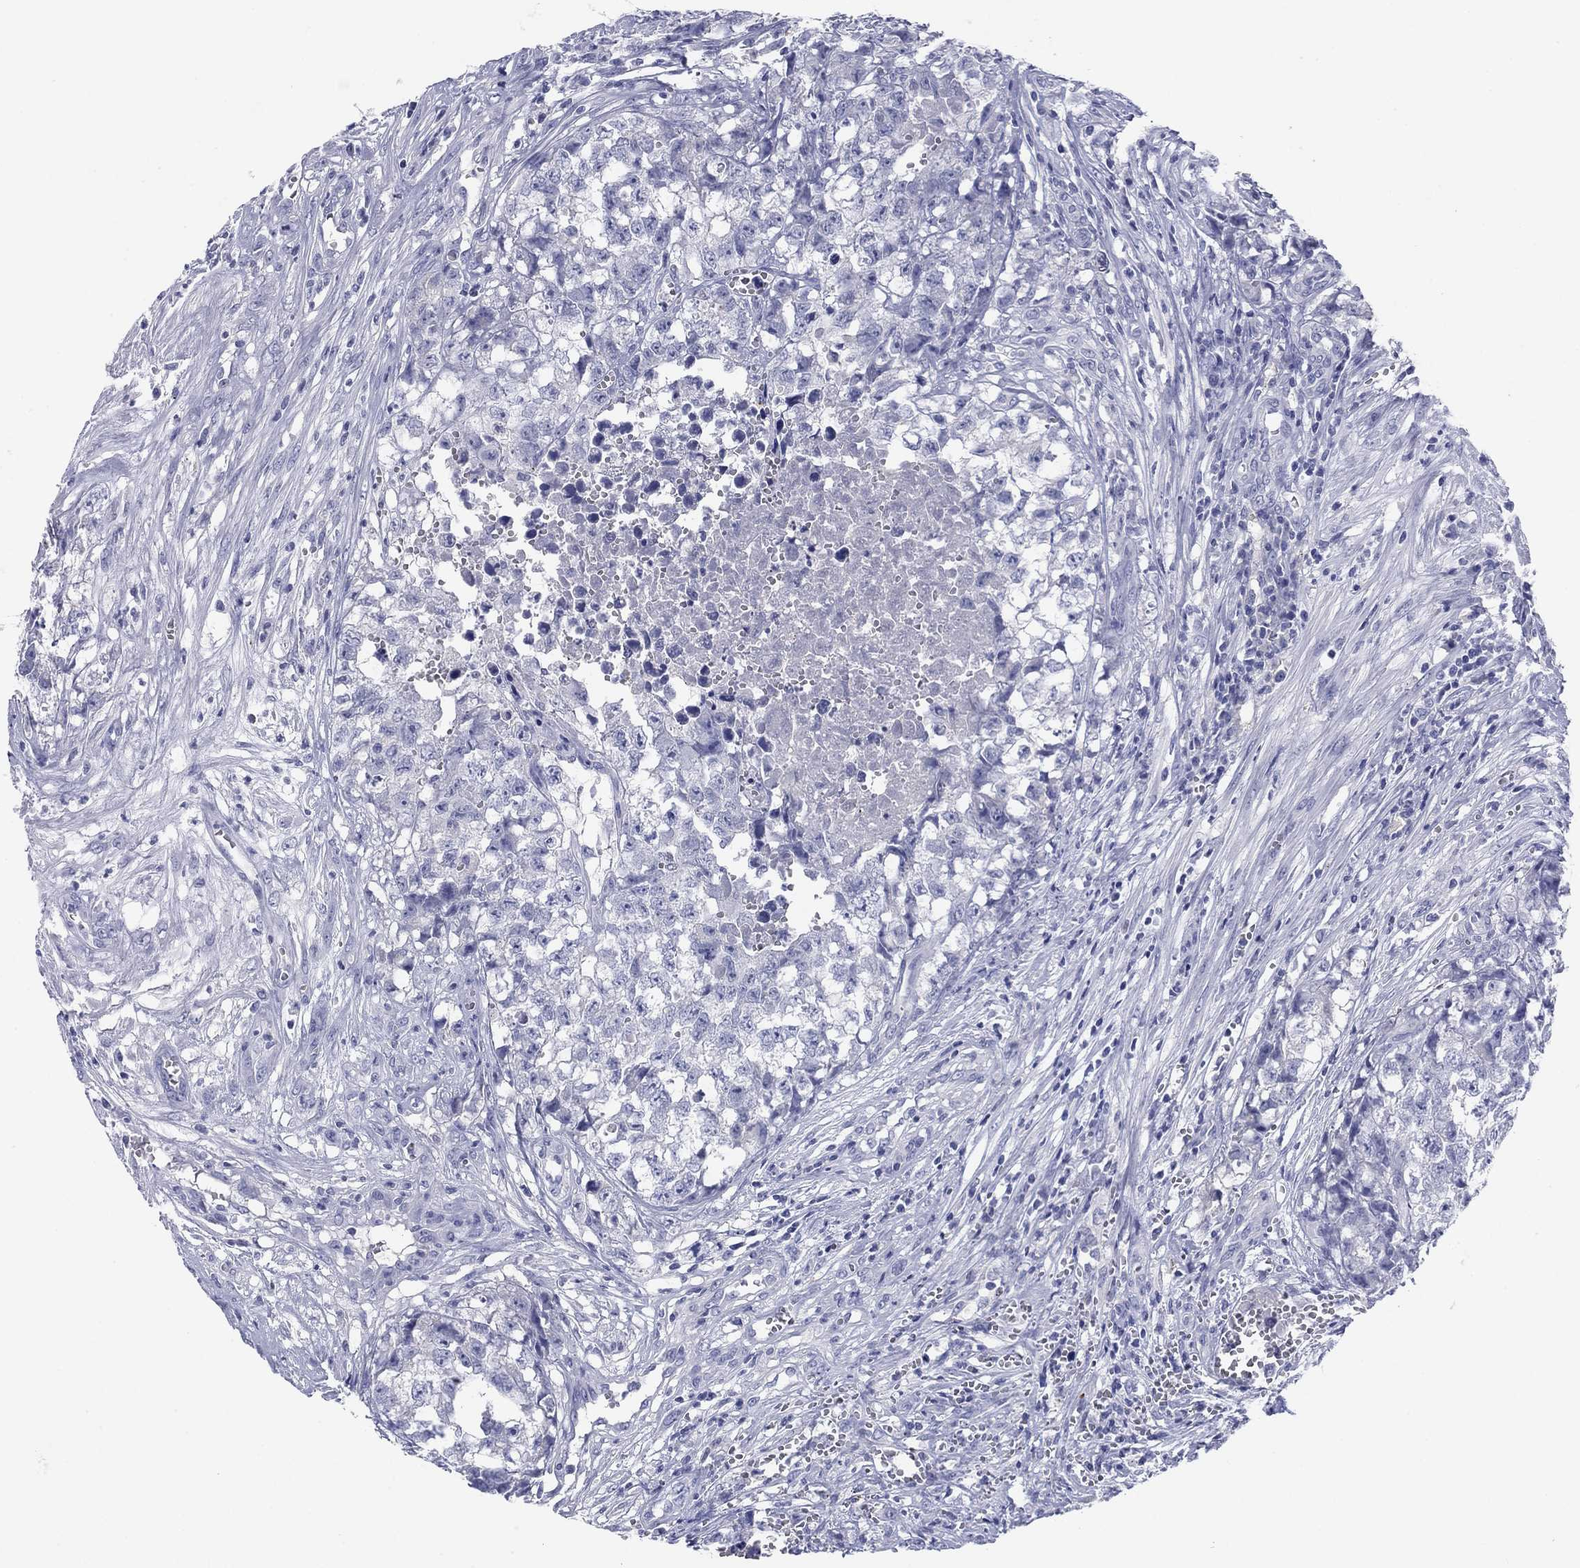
{"staining": {"intensity": "negative", "quantity": "none", "location": "none"}, "tissue": "testis cancer", "cell_type": "Tumor cells", "image_type": "cancer", "snomed": [{"axis": "morphology", "description": "Seminoma, NOS"}, {"axis": "morphology", "description": "Carcinoma, Embryonal, NOS"}, {"axis": "topography", "description": "Testis"}], "caption": "There is no significant staining in tumor cells of testis cancer (seminoma). (DAB immunohistochemistry (IHC) visualized using brightfield microscopy, high magnification).", "gene": "KCNH1", "patient": {"sex": "male", "age": 22}}